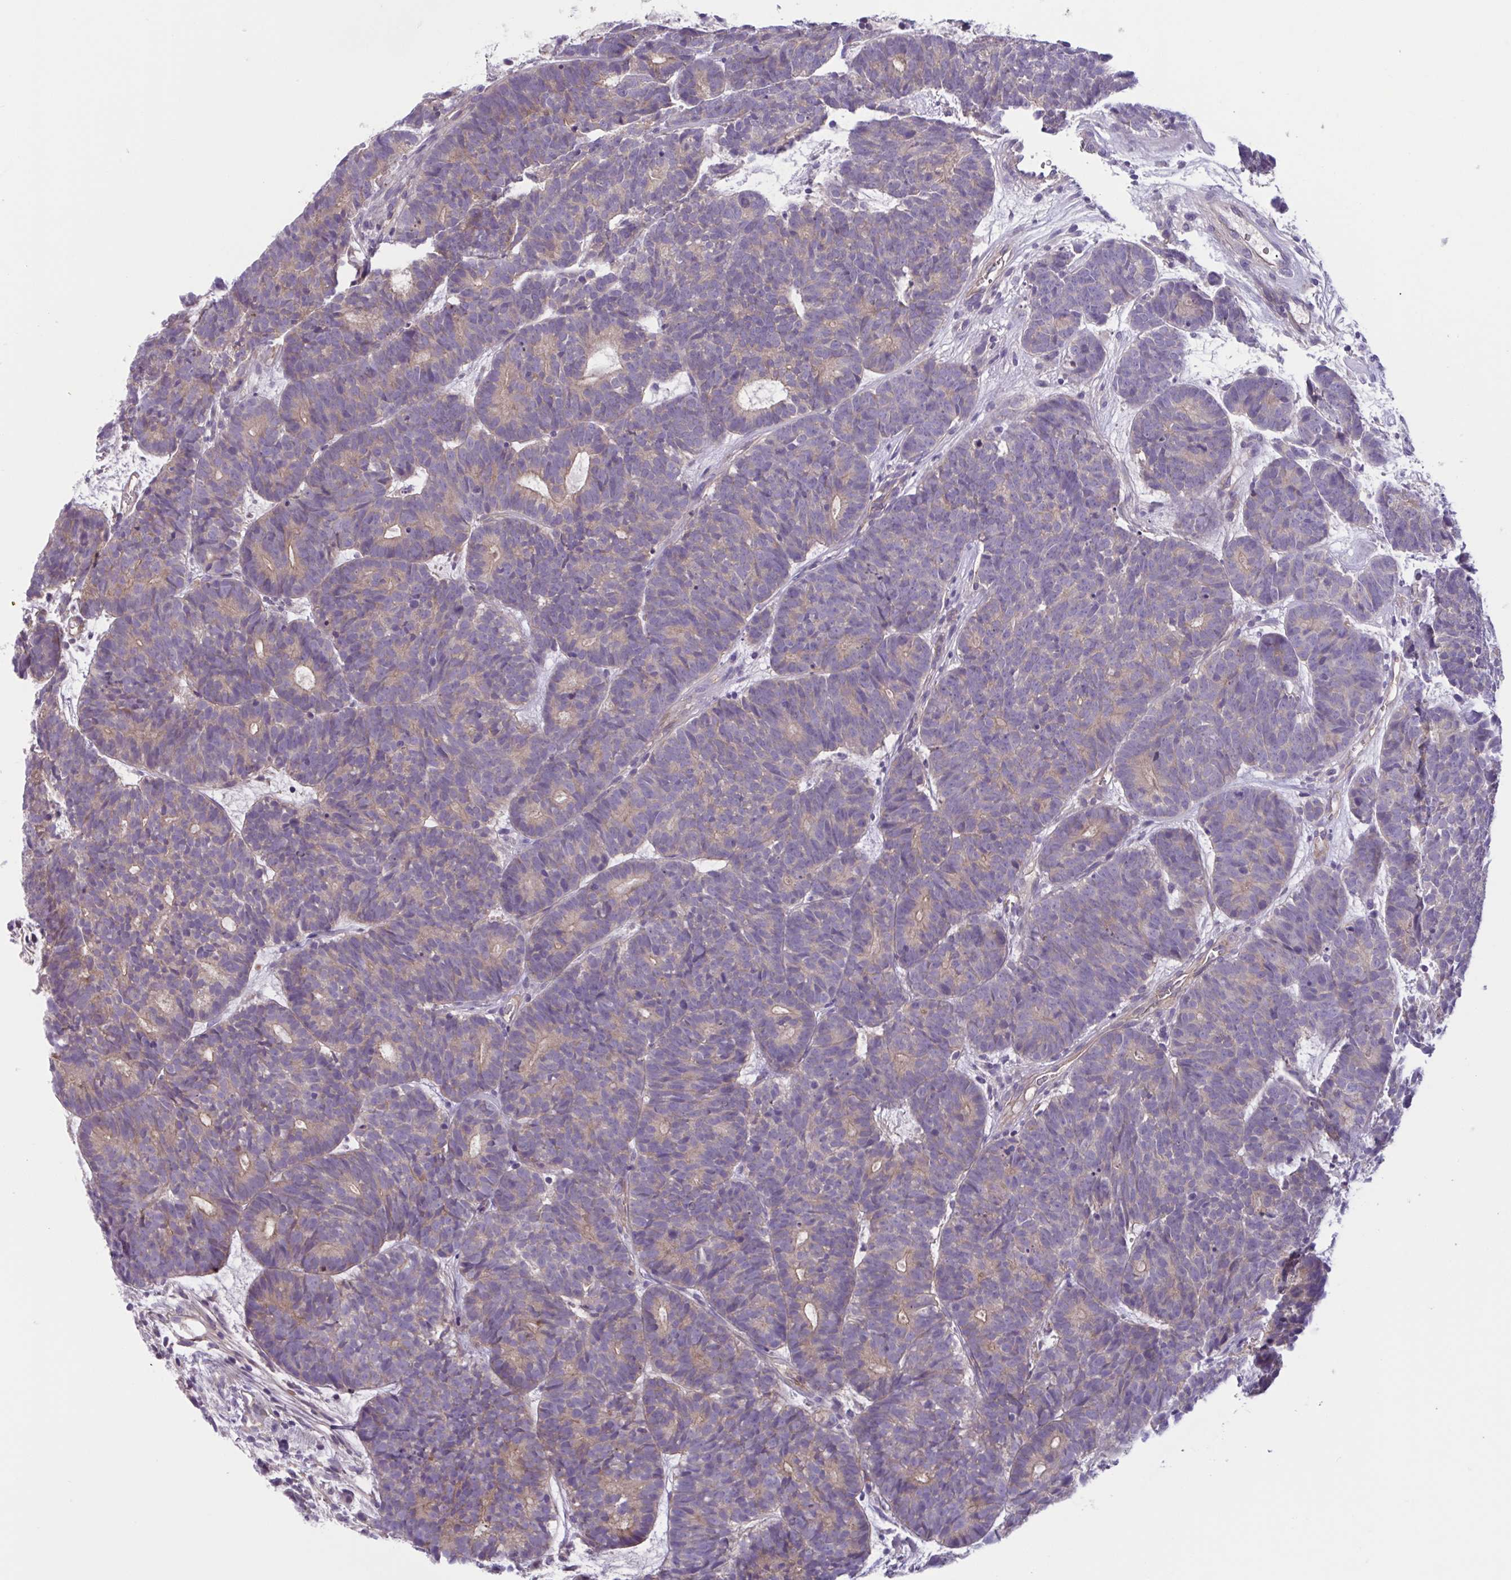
{"staining": {"intensity": "weak", "quantity": "25%-75%", "location": "cytoplasmic/membranous"}, "tissue": "head and neck cancer", "cell_type": "Tumor cells", "image_type": "cancer", "snomed": [{"axis": "morphology", "description": "Adenocarcinoma, NOS"}, {"axis": "topography", "description": "Head-Neck"}], "caption": "Weak cytoplasmic/membranous protein expression is seen in about 25%-75% of tumor cells in adenocarcinoma (head and neck). Immunohistochemistry stains the protein in brown and the nuclei are stained blue.", "gene": "TTC7B", "patient": {"sex": "female", "age": 81}}